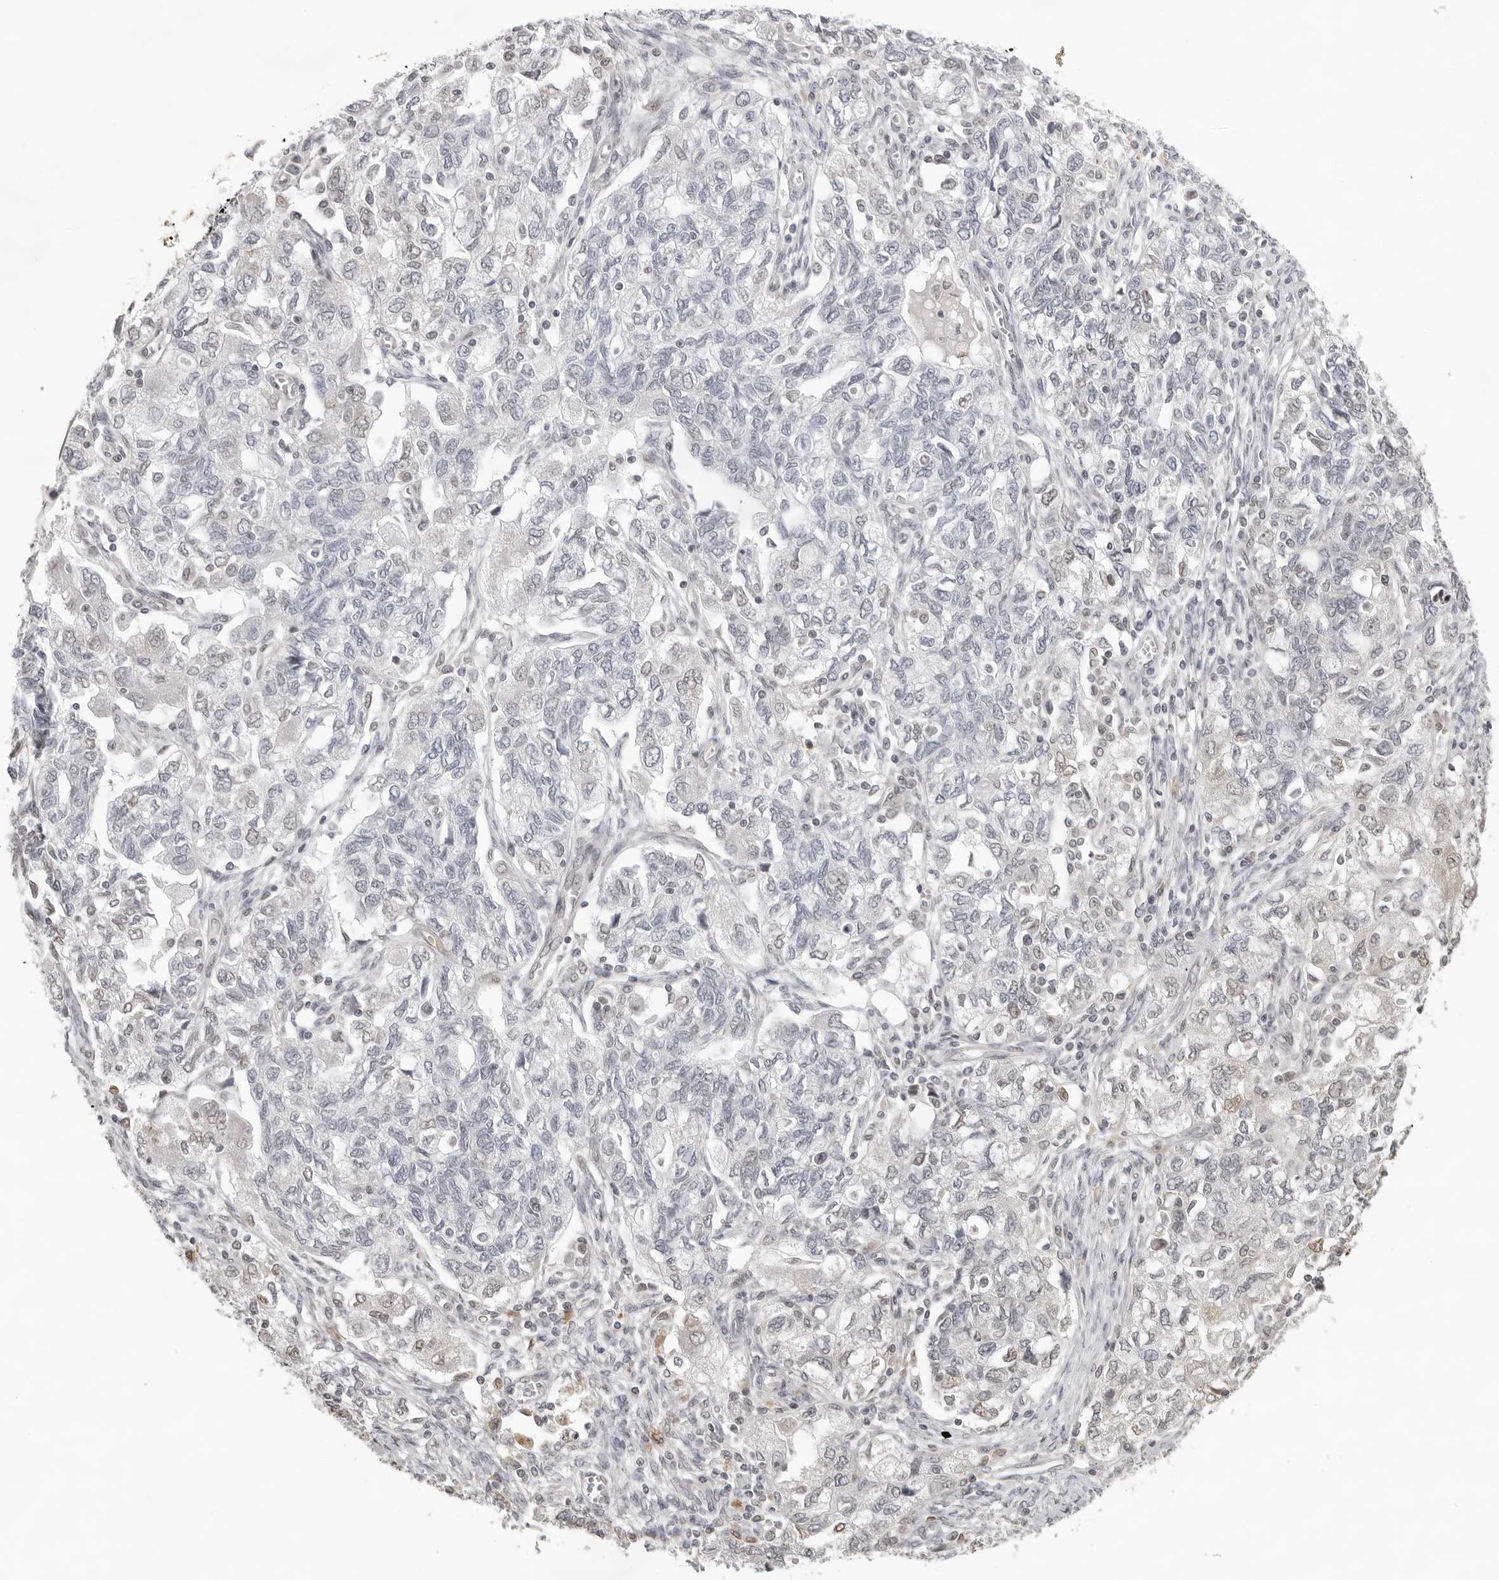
{"staining": {"intensity": "negative", "quantity": "none", "location": "none"}, "tissue": "ovarian cancer", "cell_type": "Tumor cells", "image_type": "cancer", "snomed": [{"axis": "morphology", "description": "Carcinoma, NOS"}, {"axis": "morphology", "description": "Cystadenocarcinoma, serous, NOS"}, {"axis": "topography", "description": "Ovary"}], "caption": "A micrograph of ovarian cancer (carcinoma) stained for a protein demonstrates no brown staining in tumor cells. The staining was performed using DAB (3,3'-diaminobenzidine) to visualize the protein expression in brown, while the nuclei were stained in blue with hematoxylin (Magnification: 20x).", "gene": "CASP7", "patient": {"sex": "female", "age": 69}}